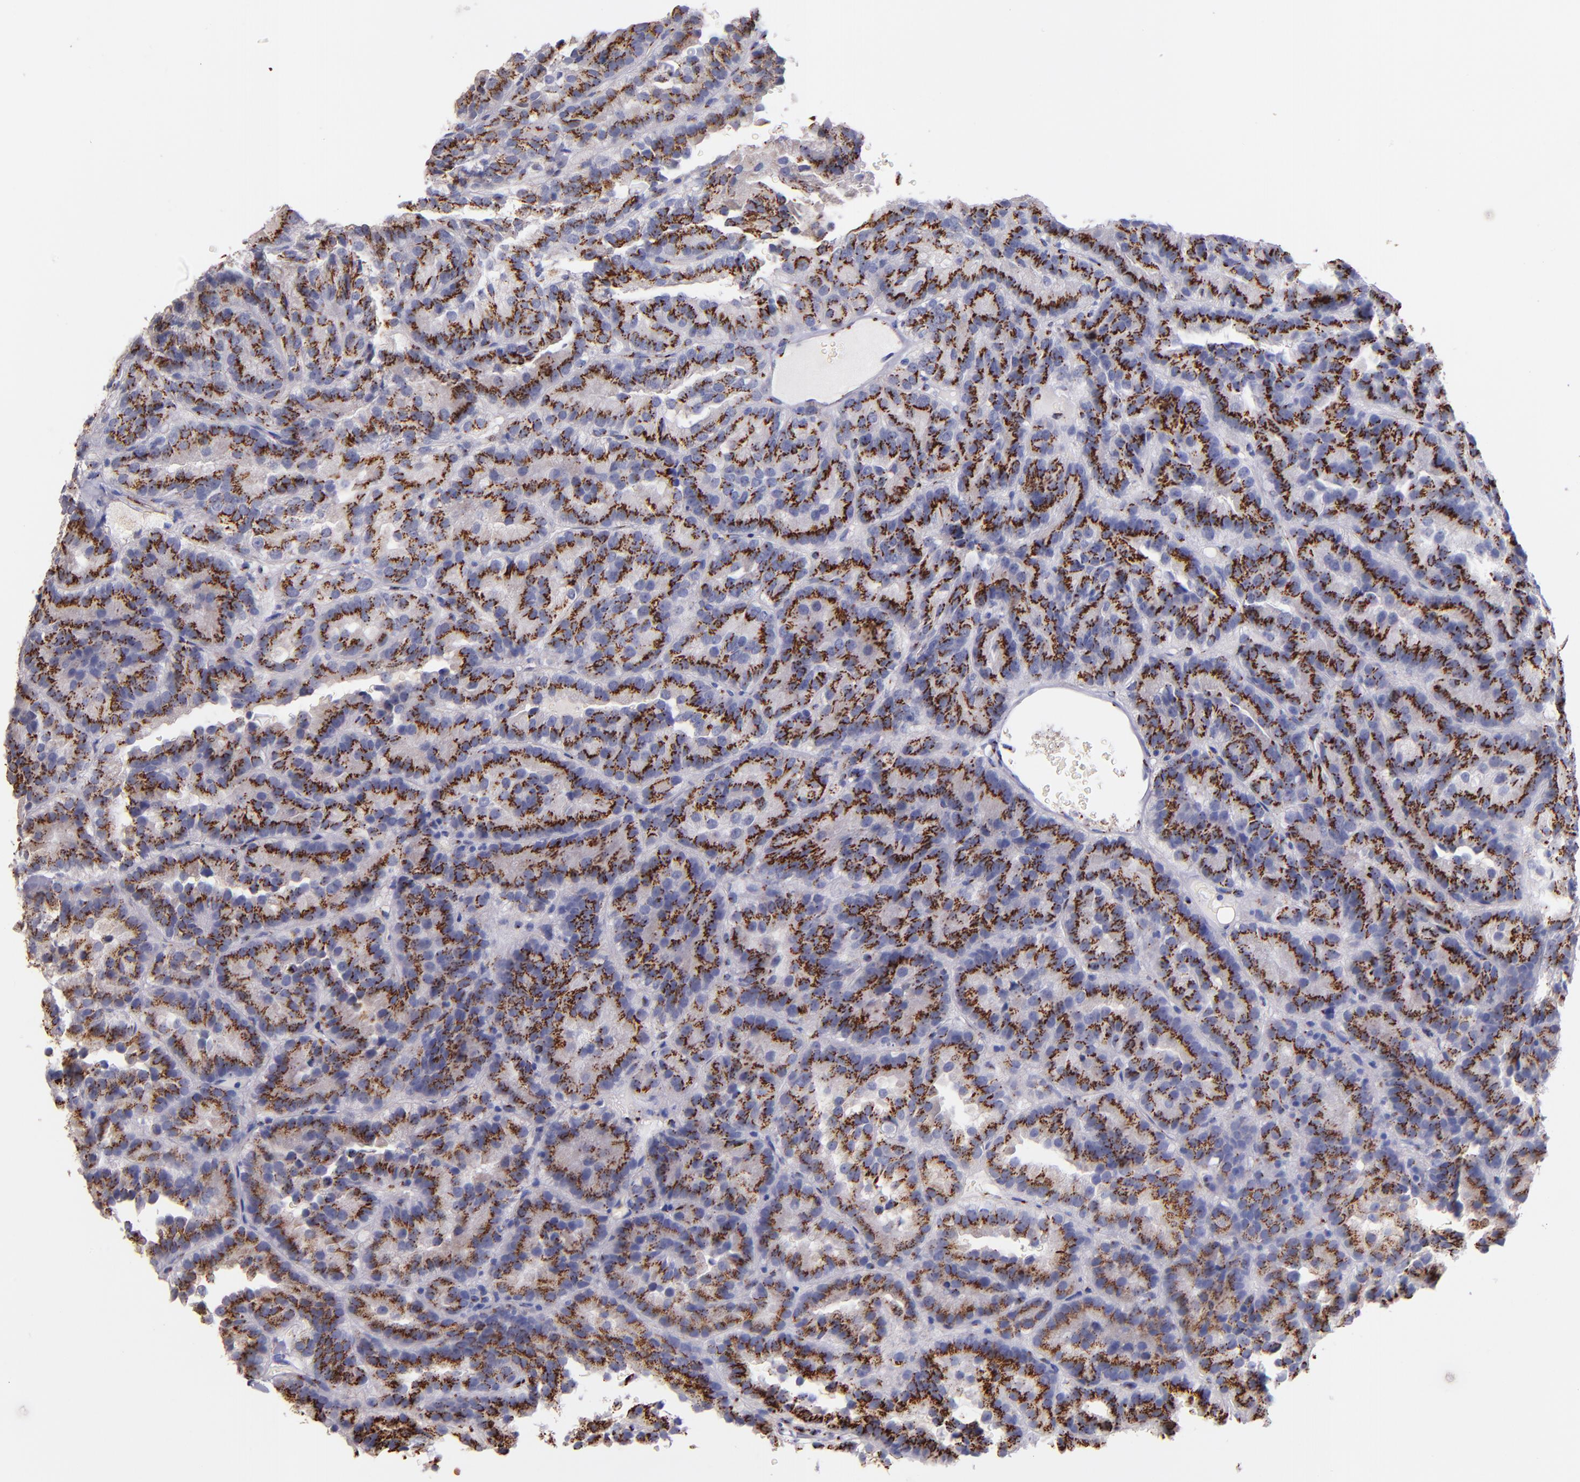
{"staining": {"intensity": "strong", "quantity": ">75%", "location": "cytoplasmic/membranous"}, "tissue": "renal cancer", "cell_type": "Tumor cells", "image_type": "cancer", "snomed": [{"axis": "morphology", "description": "Adenocarcinoma, NOS"}, {"axis": "topography", "description": "Kidney"}], "caption": "An immunohistochemistry histopathology image of tumor tissue is shown. Protein staining in brown highlights strong cytoplasmic/membranous positivity in renal cancer within tumor cells. (brown staining indicates protein expression, while blue staining denotes nuclei).", "gene": "GOLIM4", "patient": {"sex": "male", "age": 46}}